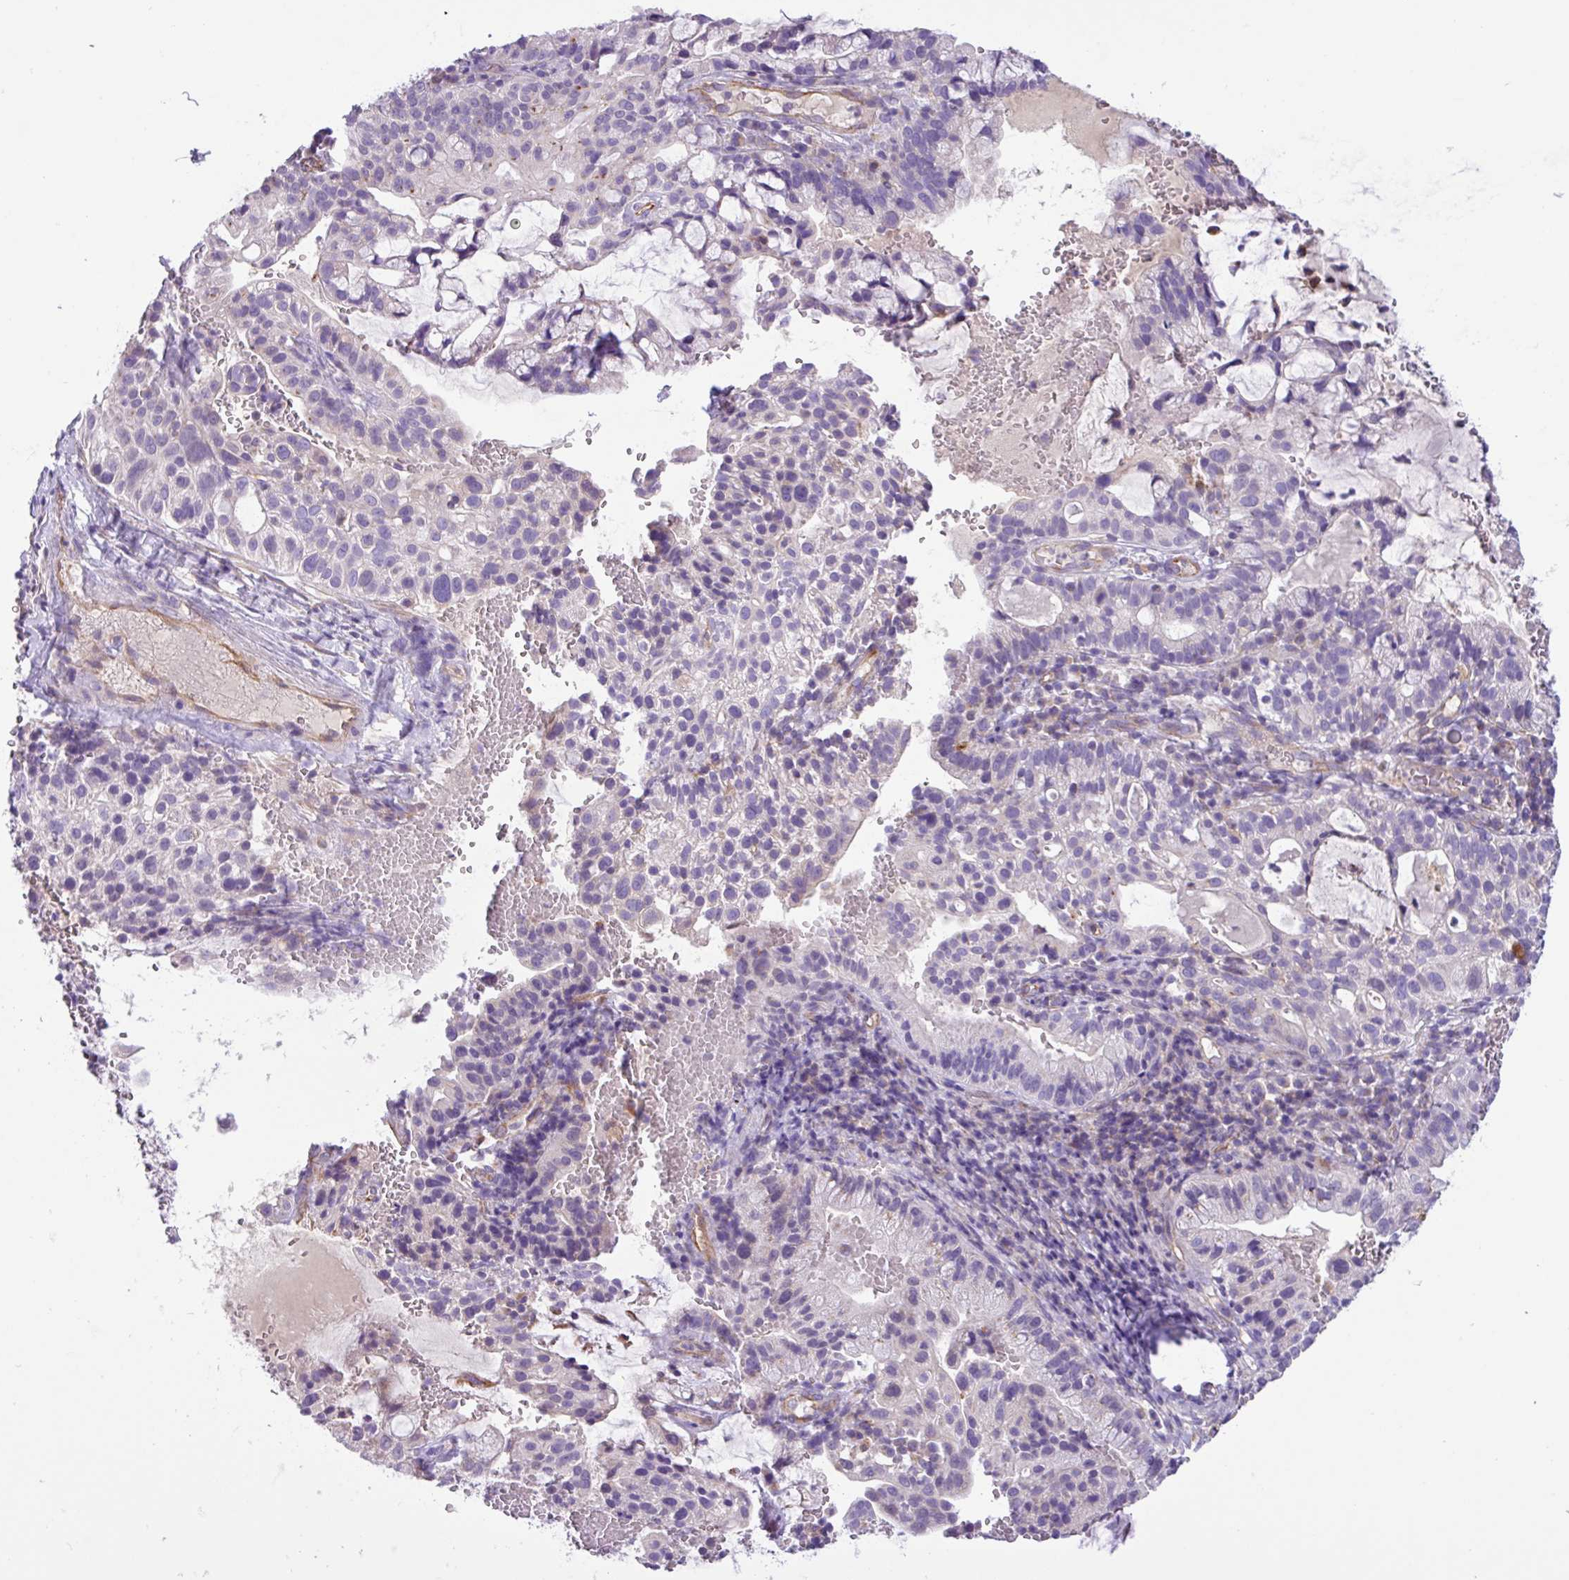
{"staining": {"intensity": "negative", "quantity": "none", "location": "none"}, "tissue": "cervical cancer", "cell_type": "Tumor cells", "image_type": "cancer", "snomed": [{"axis": "morphology", "description": "Adenocarcinoma, NOS"}, {"axis": "topography", "description": "Cervix"}], "caption": "An immunohistochemistry (IHC) micrograph of cervical adenocarcinoma is shown. There is no staining in tumor cells of cervical adenocarcinoma.", "gene": "MRM2", "patient": {"sex": "female", "age": 41}}